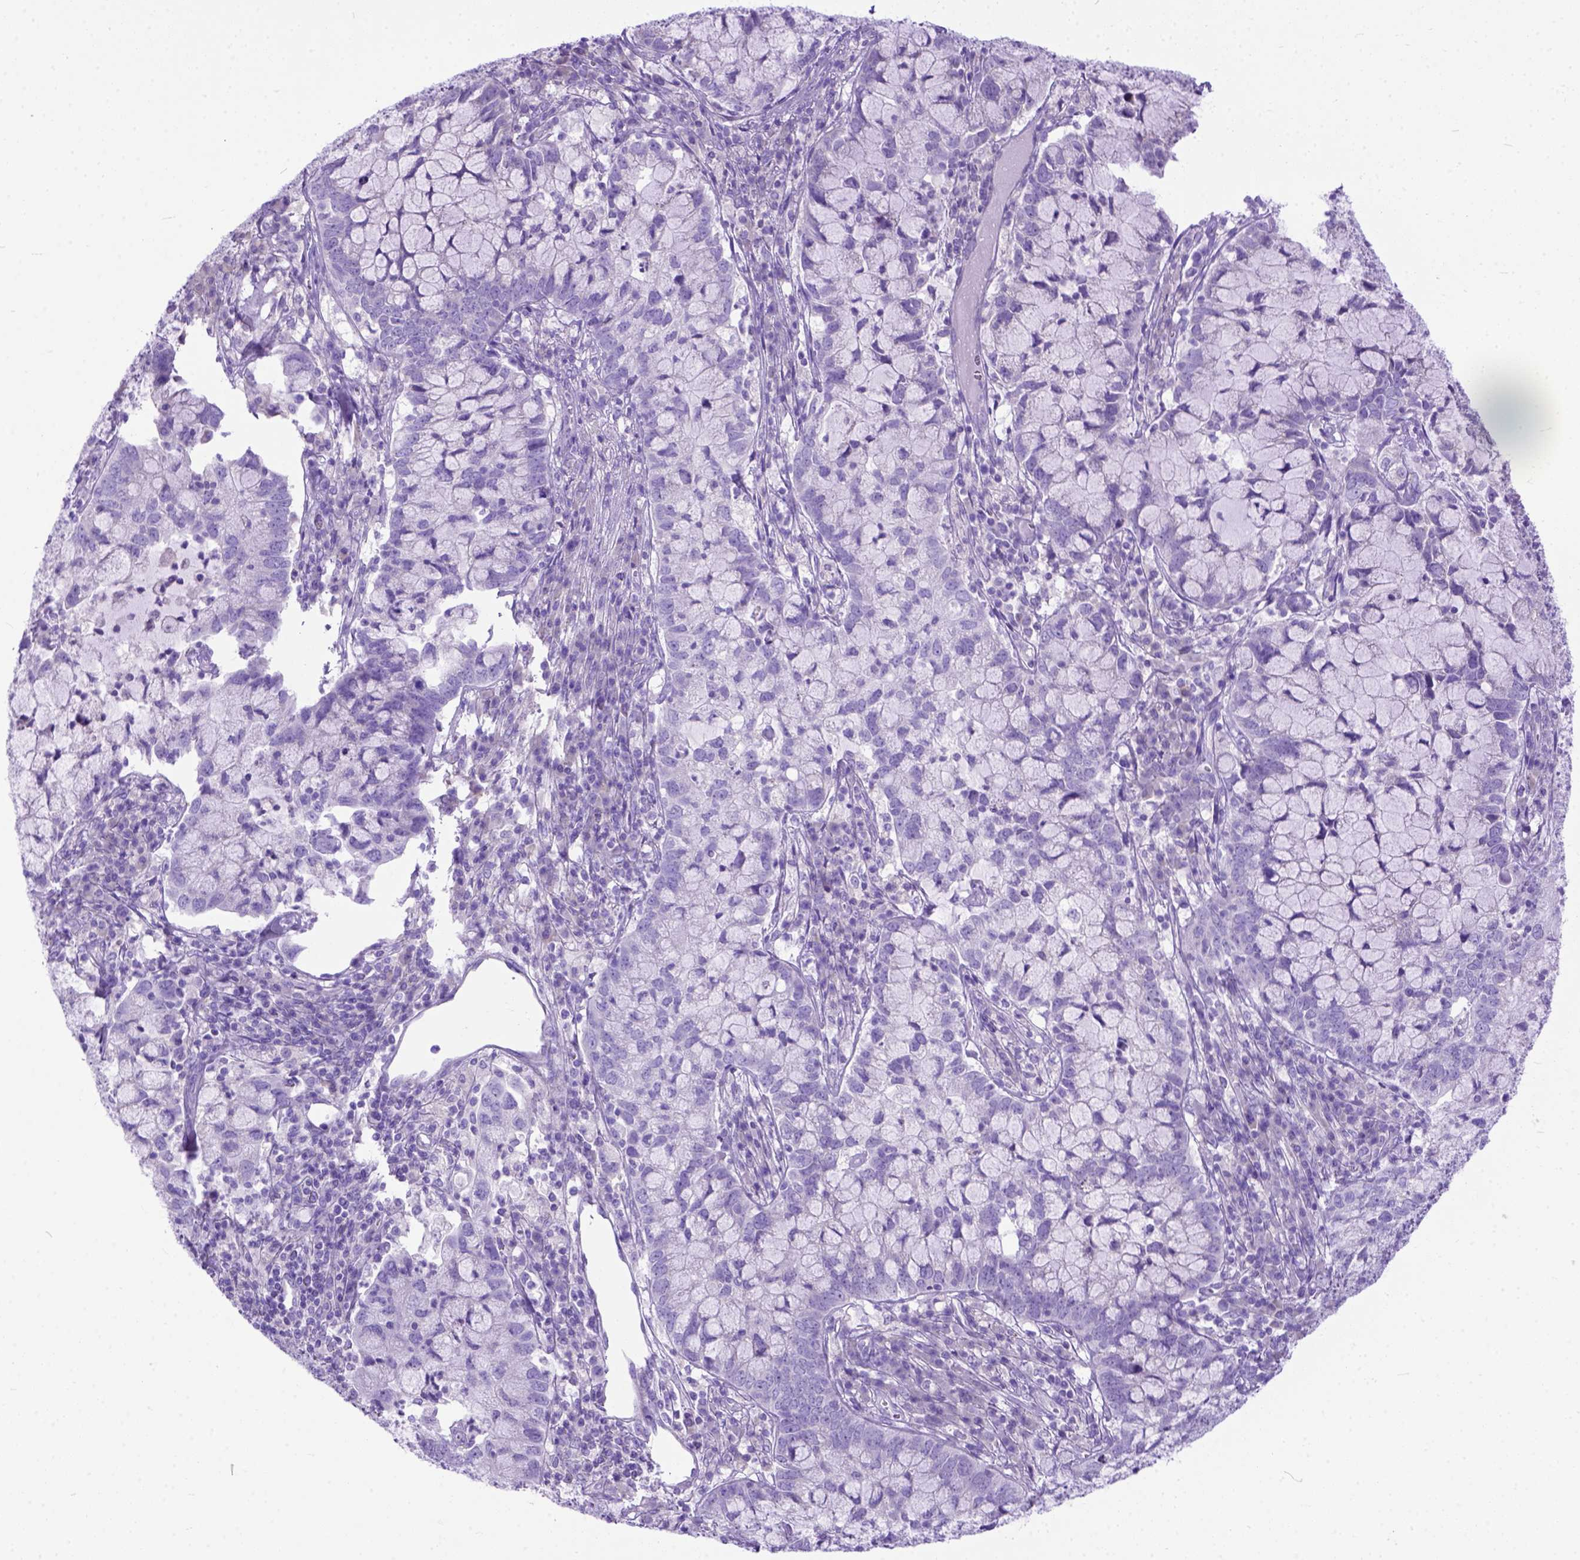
{"staining": {"intensity": "negative", "quantity": "none", "location": "none"}, "tissue": "cervical cancer", "cell_type": "Tumor cells", "image_type": "cancer", "snomed": [{"axis": "morphology", "description": "Adenocarcinoma, NOS"}, {"axis": "topography", "description": "Cervix"}], "caption": "Histopathology image shows no significant protein staining in tumor cells of cervical adenocarcinoma.", "gene": "ODAD3", "patient": {"sex": "female", "age": 40}}